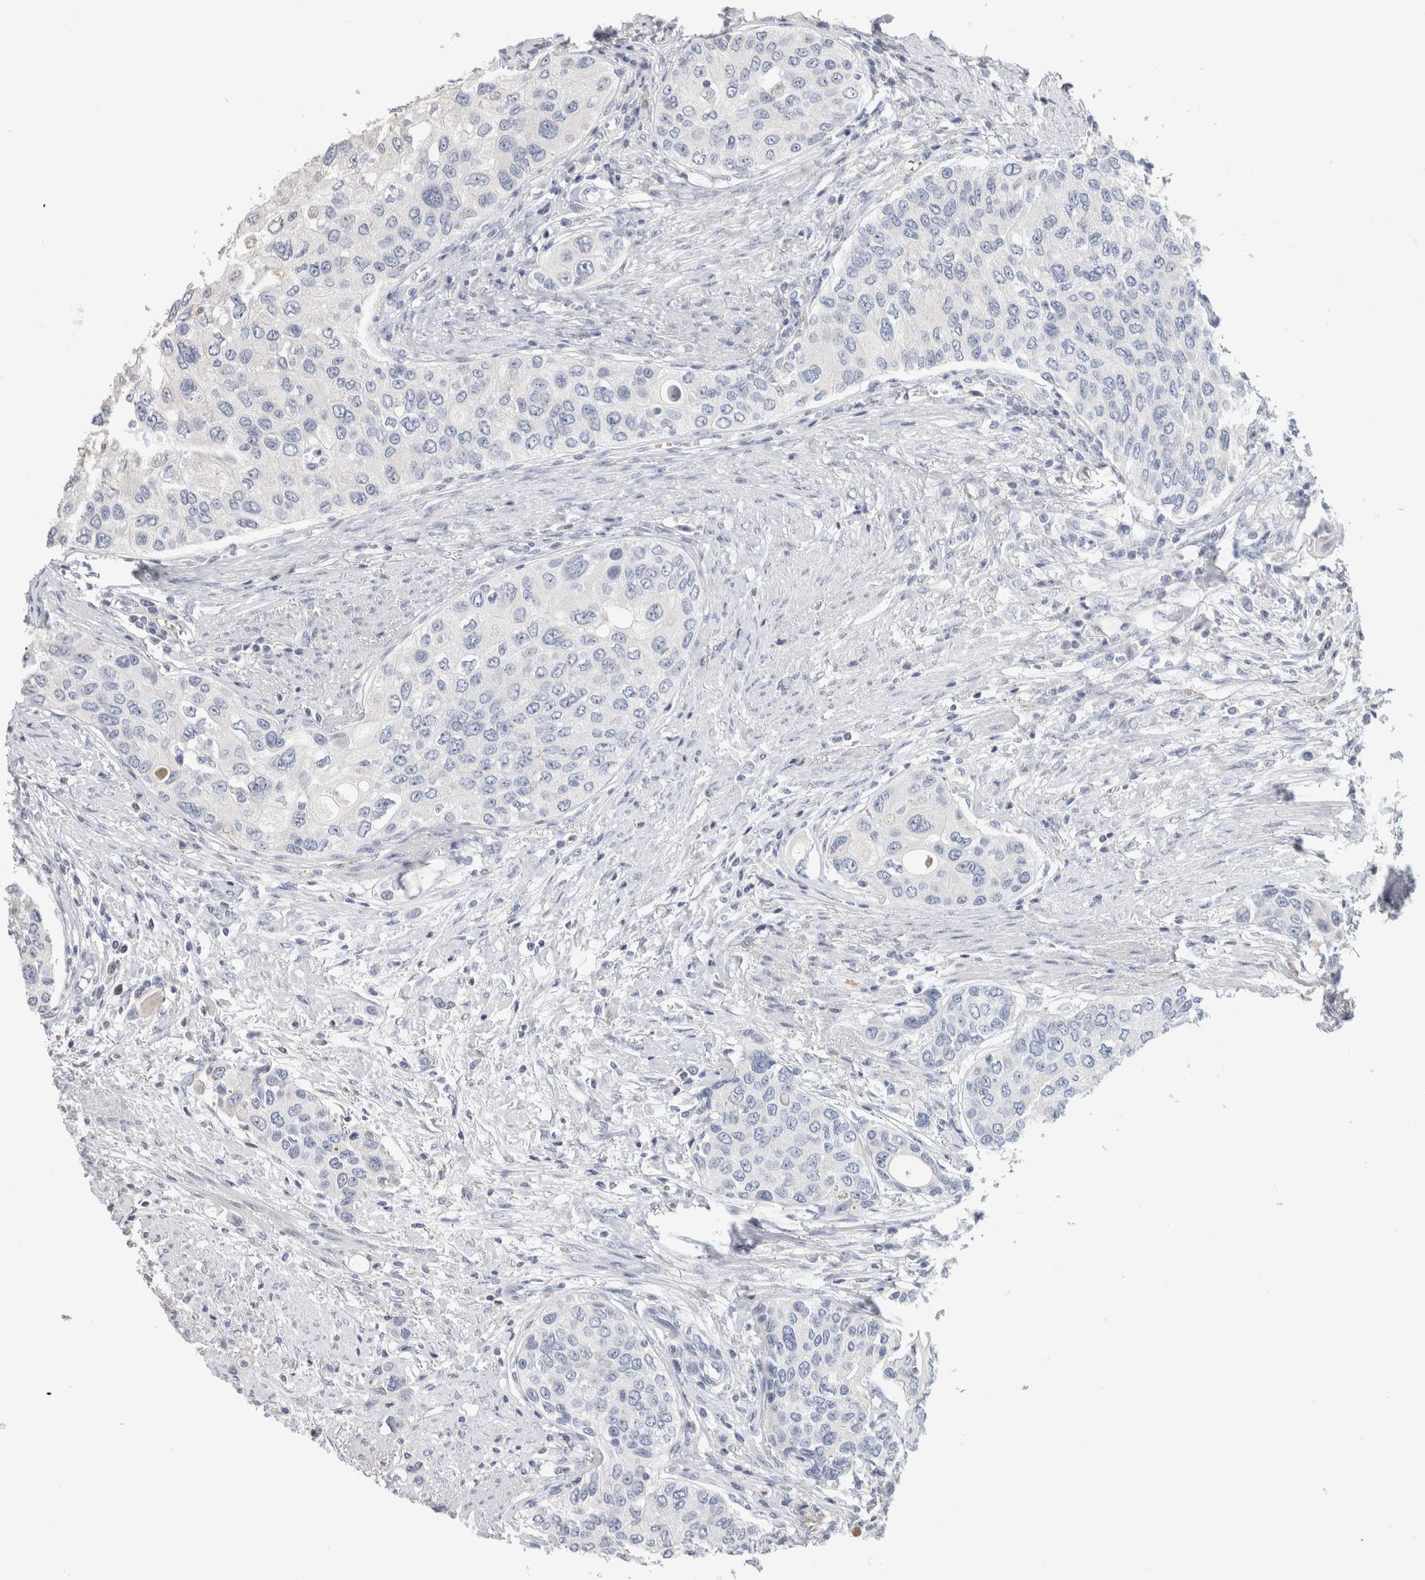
{"staining": {"intensity": "negative", "quantity": "none", "location": "none"}, "tissue": "urothelial cancer", "cell_type": "Tumor cells", "image_type": "cancer", "snomed": [{"axis": "morphology", "description": "Urothelial carcinoma, High grade"}, {"axis": "topography", "description": "Urinary bladder"}], "caption": "Immunohistochemistry of urothelial cancer exhibits no expression in tumor cells.", "gene": "SCGB1A1", "patient": {"sex": "female", "age": 56}}